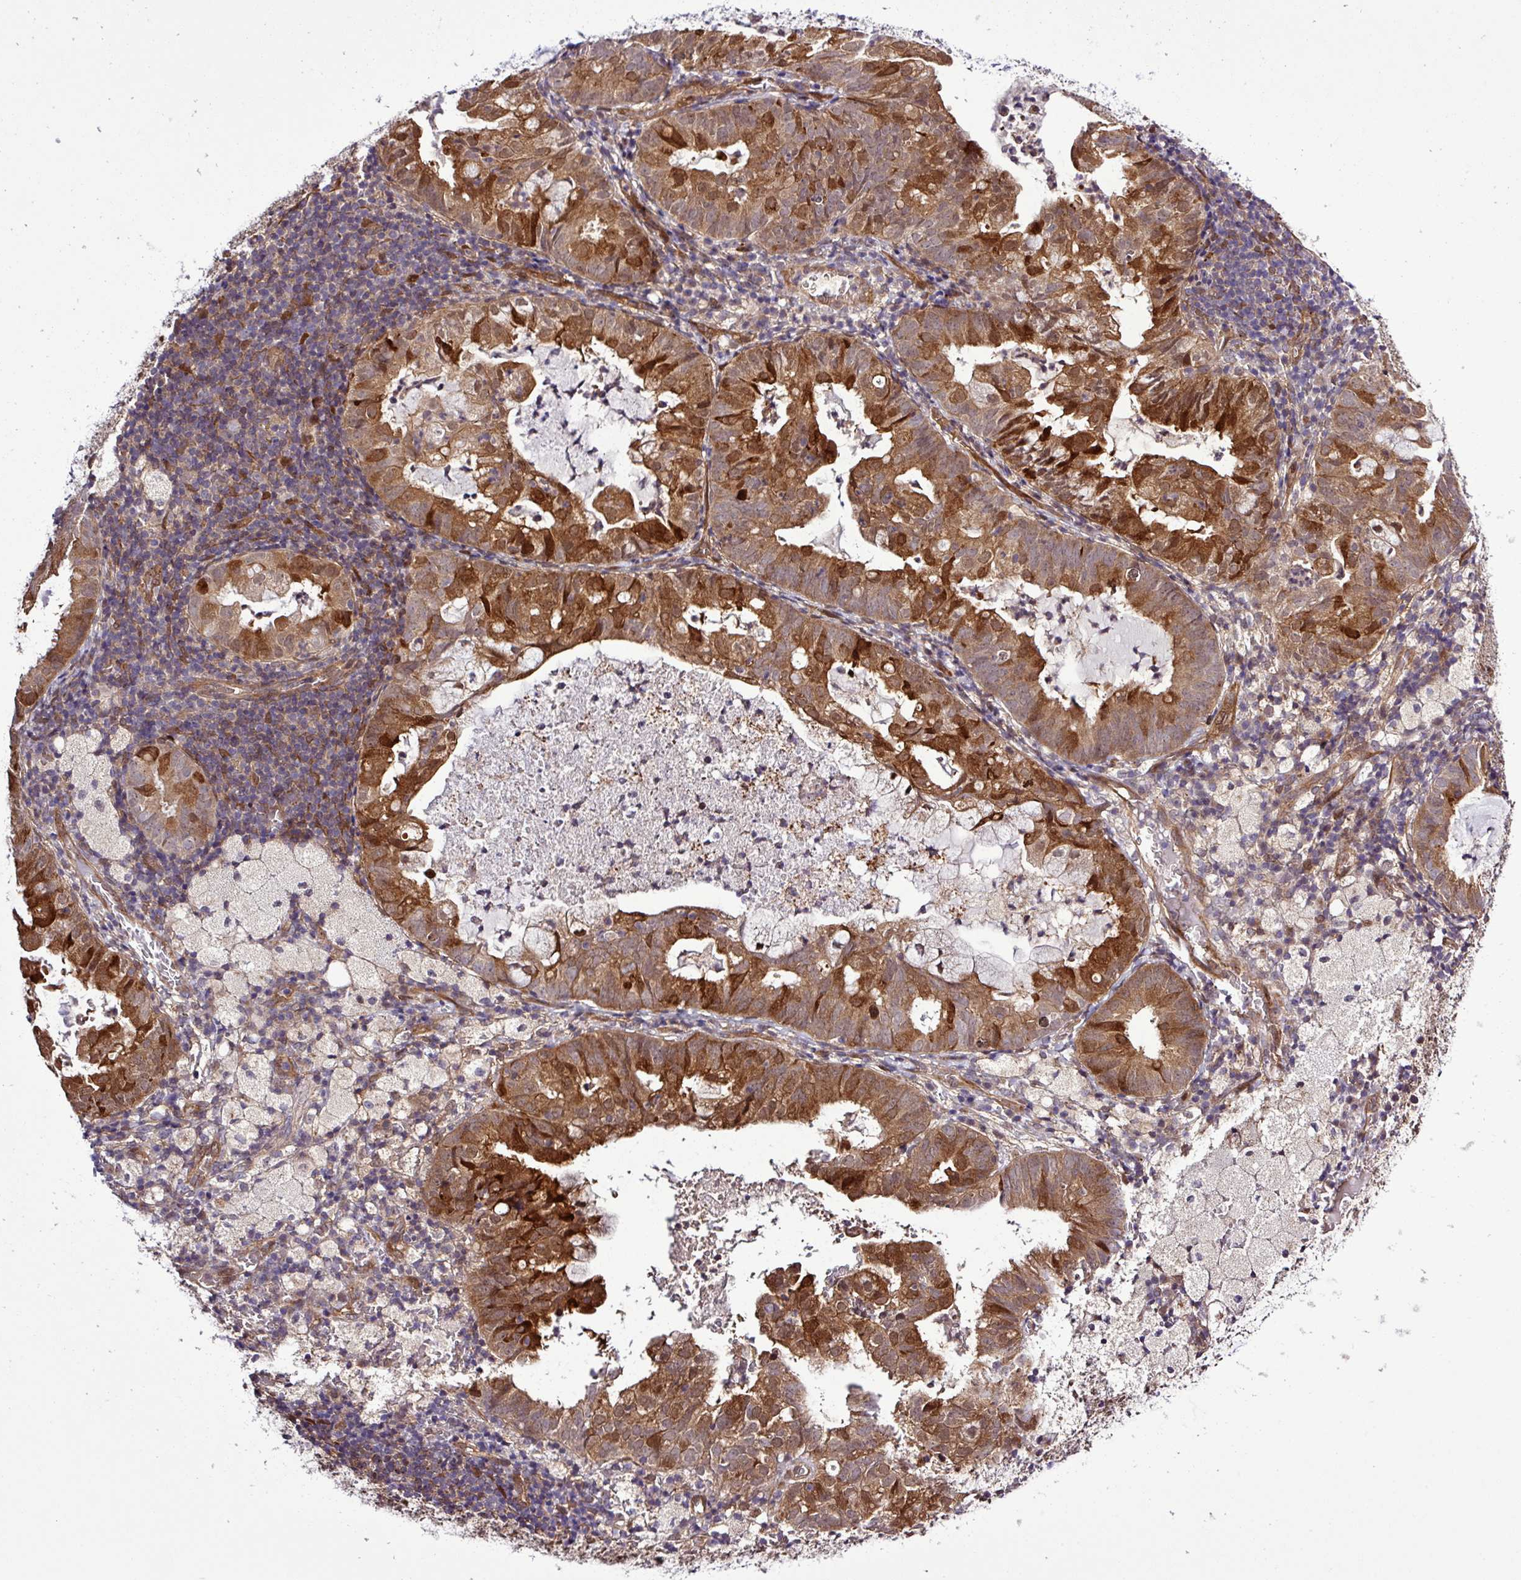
{"staining": {"intensity": "moderate", "quantity": ">75%", "location": "cytoplasmic/membranous,nuclear"}, "tissue": "endometrial cancer", "cell_type": "Tumor cells", "image_type": "cancer", "snomed": [{"axis": "morphology", "description": "Adenocarcinoma, NOS"}, {"axis": "topography", "description": "Endometrium"}], "caption": "This is an image of IHC staining of endometrial adenocarcinoma, which shows moderate staining in the cytoplasmic/membranous and nuclear of tumor cells.", "gene": "CARHSP1", "patient": {"sex": "female", "age": 80}}